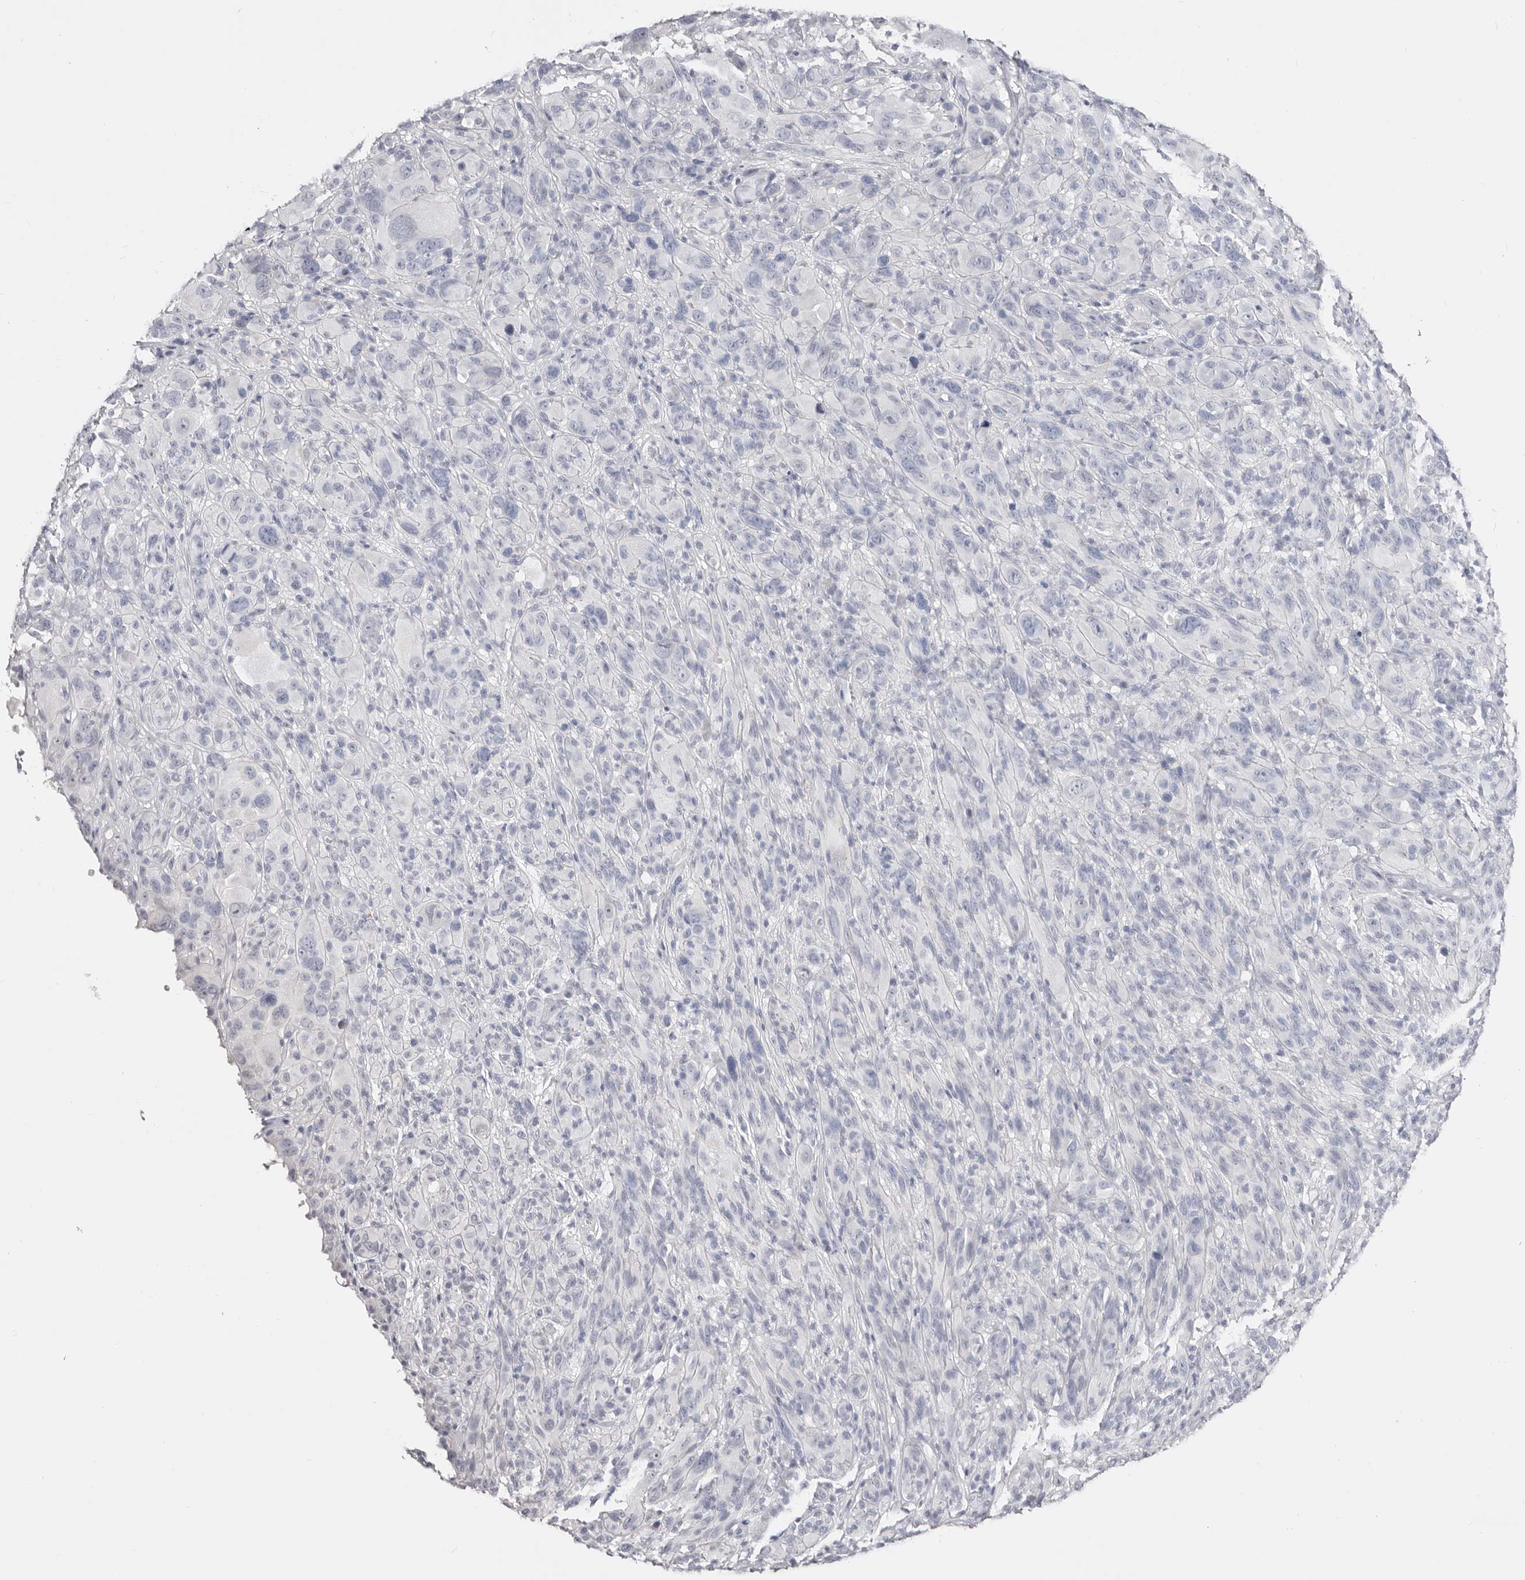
{"staining": {"intensity": "negative", "quantity": "none", "location": "none"}, "tissue": "melanoma", "cell_type": "Tumor cells", "image_type": "cancer", "snomed": [{"axis": "morphology", "description": "Malignant melanoma, NOS"}, {"axis": "topography", "description": "Skin of head"}], "caption": "Protein analysis of melanoma shows no significant expression in tumor cells.", "gene": "AKNAD1", "patient": {"sex": "male", "age": 96}}